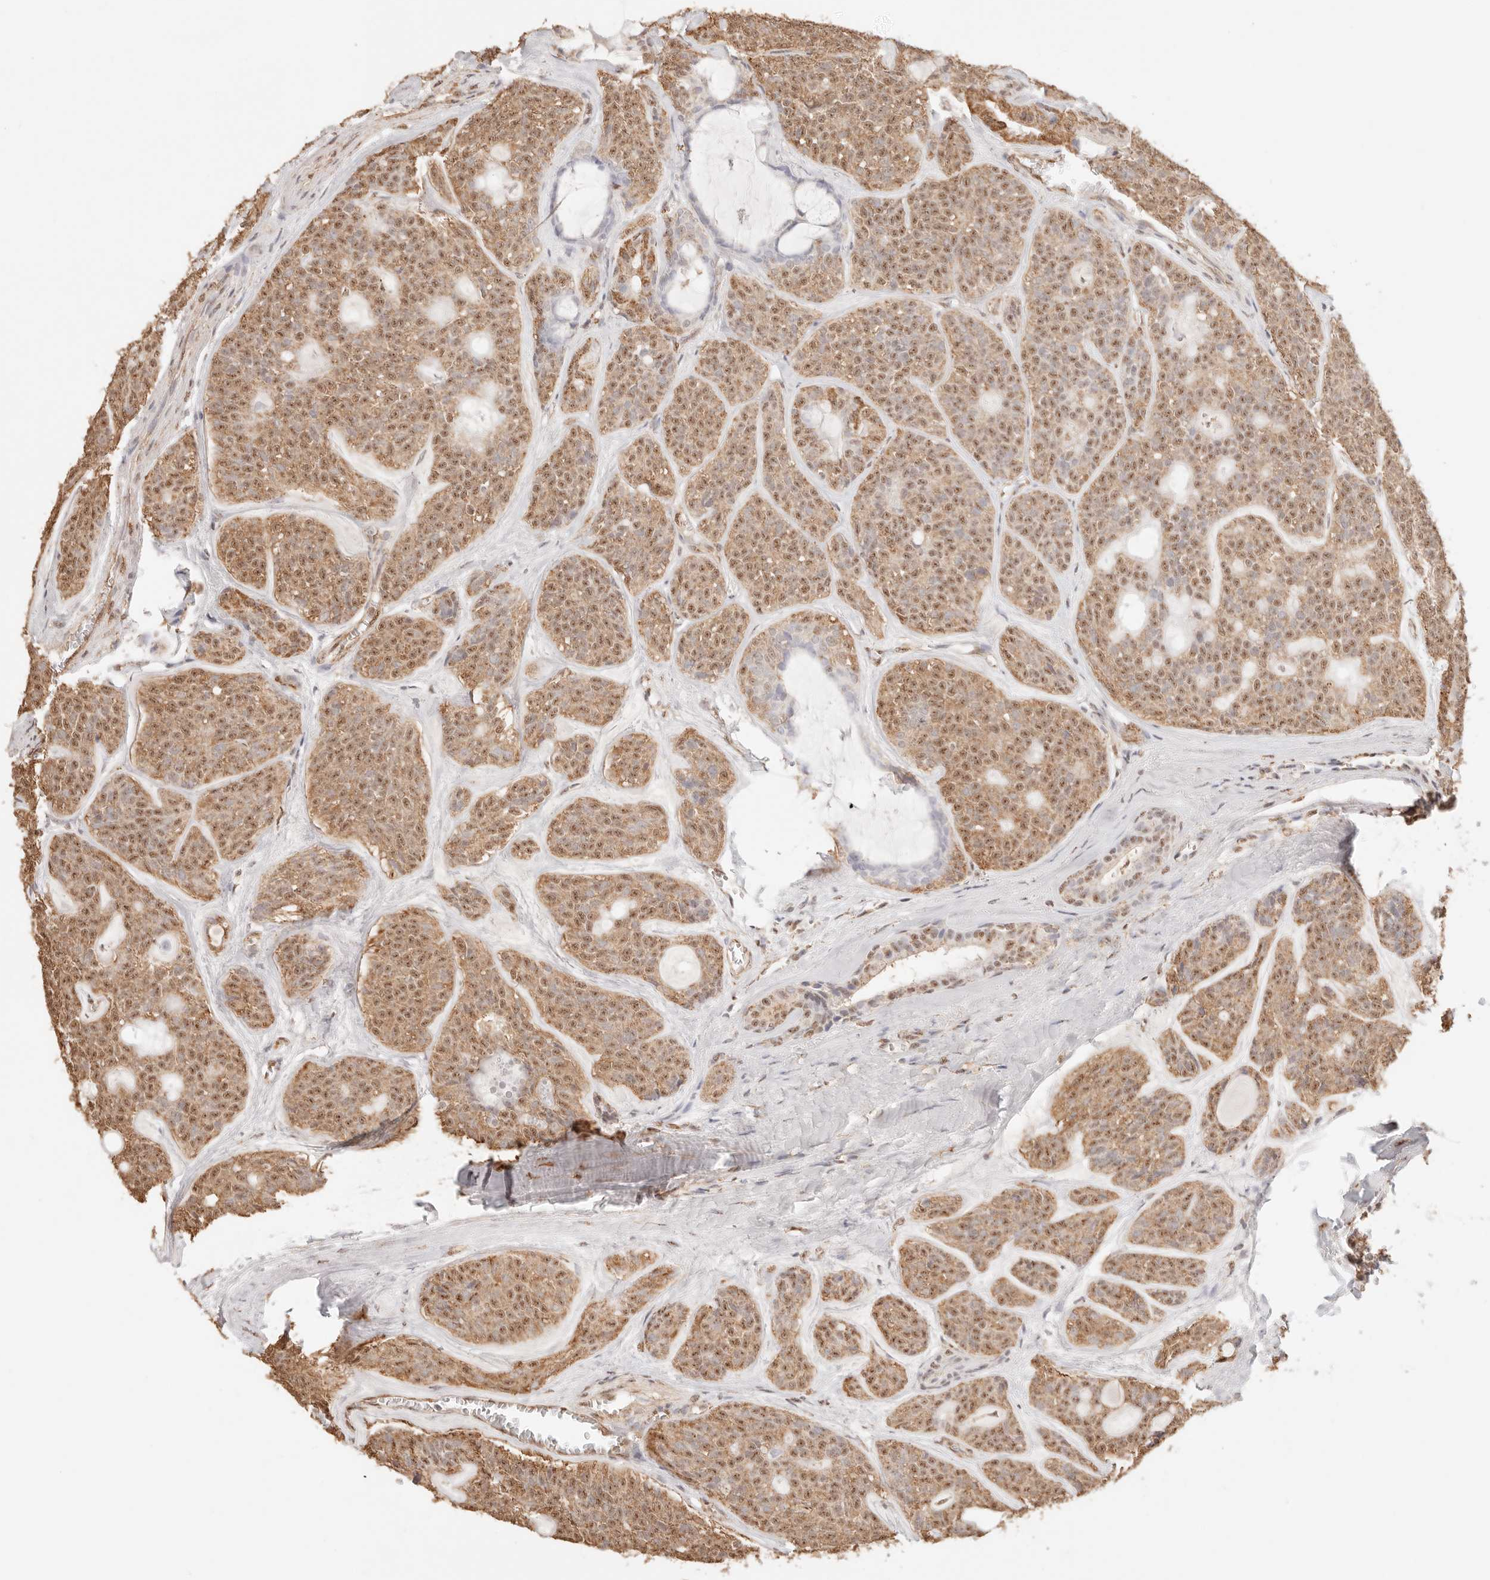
{"staining": {"intensity": "moderate", "quantity": ">75%", "location": "cytoplasmic/membranous,nuclear"}, "tissue": "head and neck cancer", "cell_type": "Tumor cells", "image_type": "cancer", "snomed": [{"axis": "morphology", "description": "Adenocarcinoma, NOS"}, {"axis": "topography", "description": "Head-Neck"}], "caption": "The photomicrograph reveals a brown stain indicating the presence of a protein in the cytoplasmic/membranous and nuclear of tumor cells in adenocarcinoma (head and neck).", "gene": "IL1R2", "patient": {"sex": "male", "age": 66}}